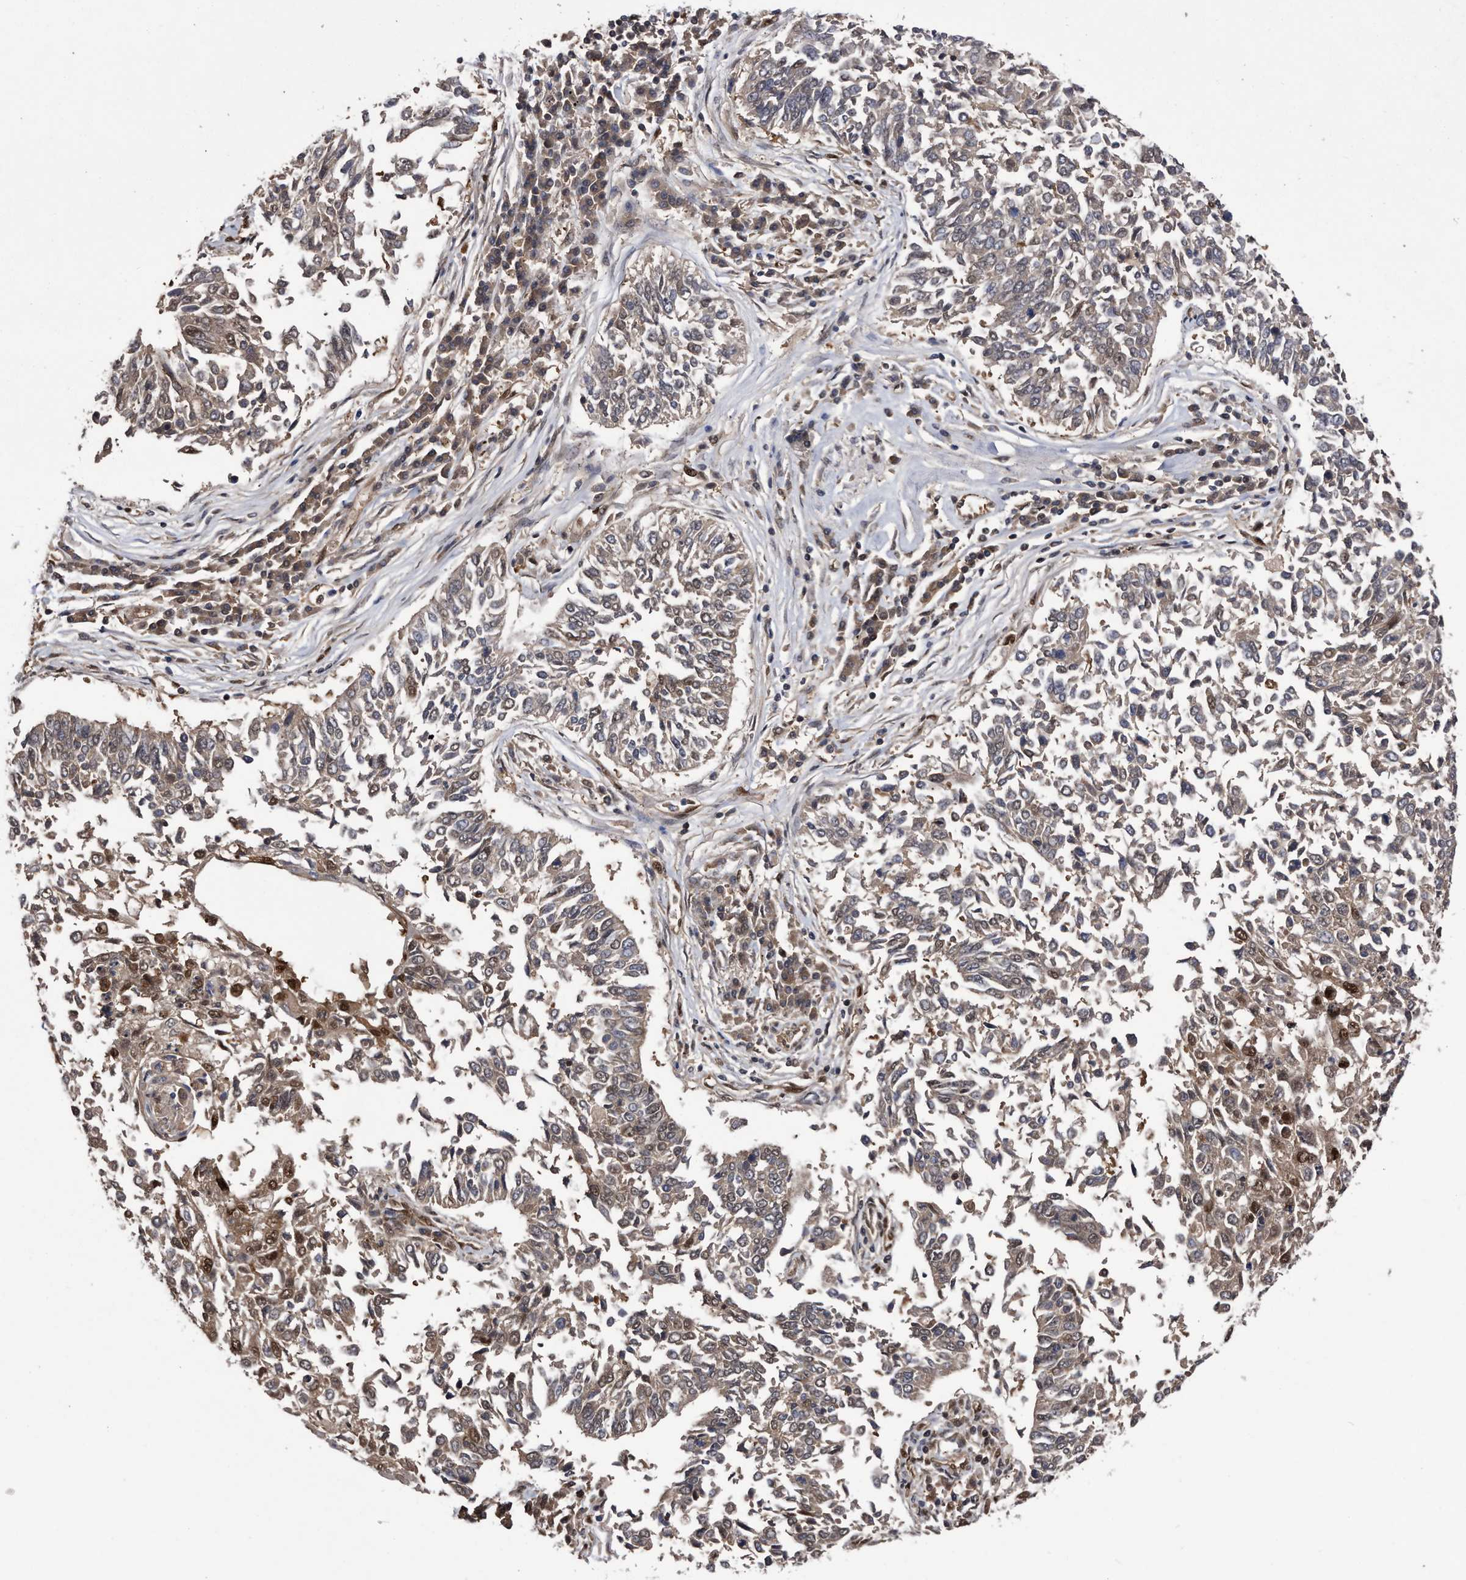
{"staining": {"intensity": "moderate", "quantity": "<25%", "location": "nuclear"}, "tissue": "lung cancer", "cell_type": "Tumor cells", "image_type": "cancer", "snomed": [{"axis": "morphology", "description": "Normal tissue, NOS"}, {"axis": "morphology", "description": "Squamous cell carcinoma, NOS"}, {"axis": "topography", "description": "Cartilage tissue"}, {"axis": "topography", "description": "Bronchus"}, {"axis": "topography", "description": "Lung"}, {"axis": "topography", "description": "Peripheral nerve tissue"}], "caption": "Tumor cells demonstrate low levels of moderate nuclear staining in approximately <25% of cells in human lung cancer (squamous cell carcinoma).", "gene": "RAD23B", "patient": {"sex": "female", "age": 49}}